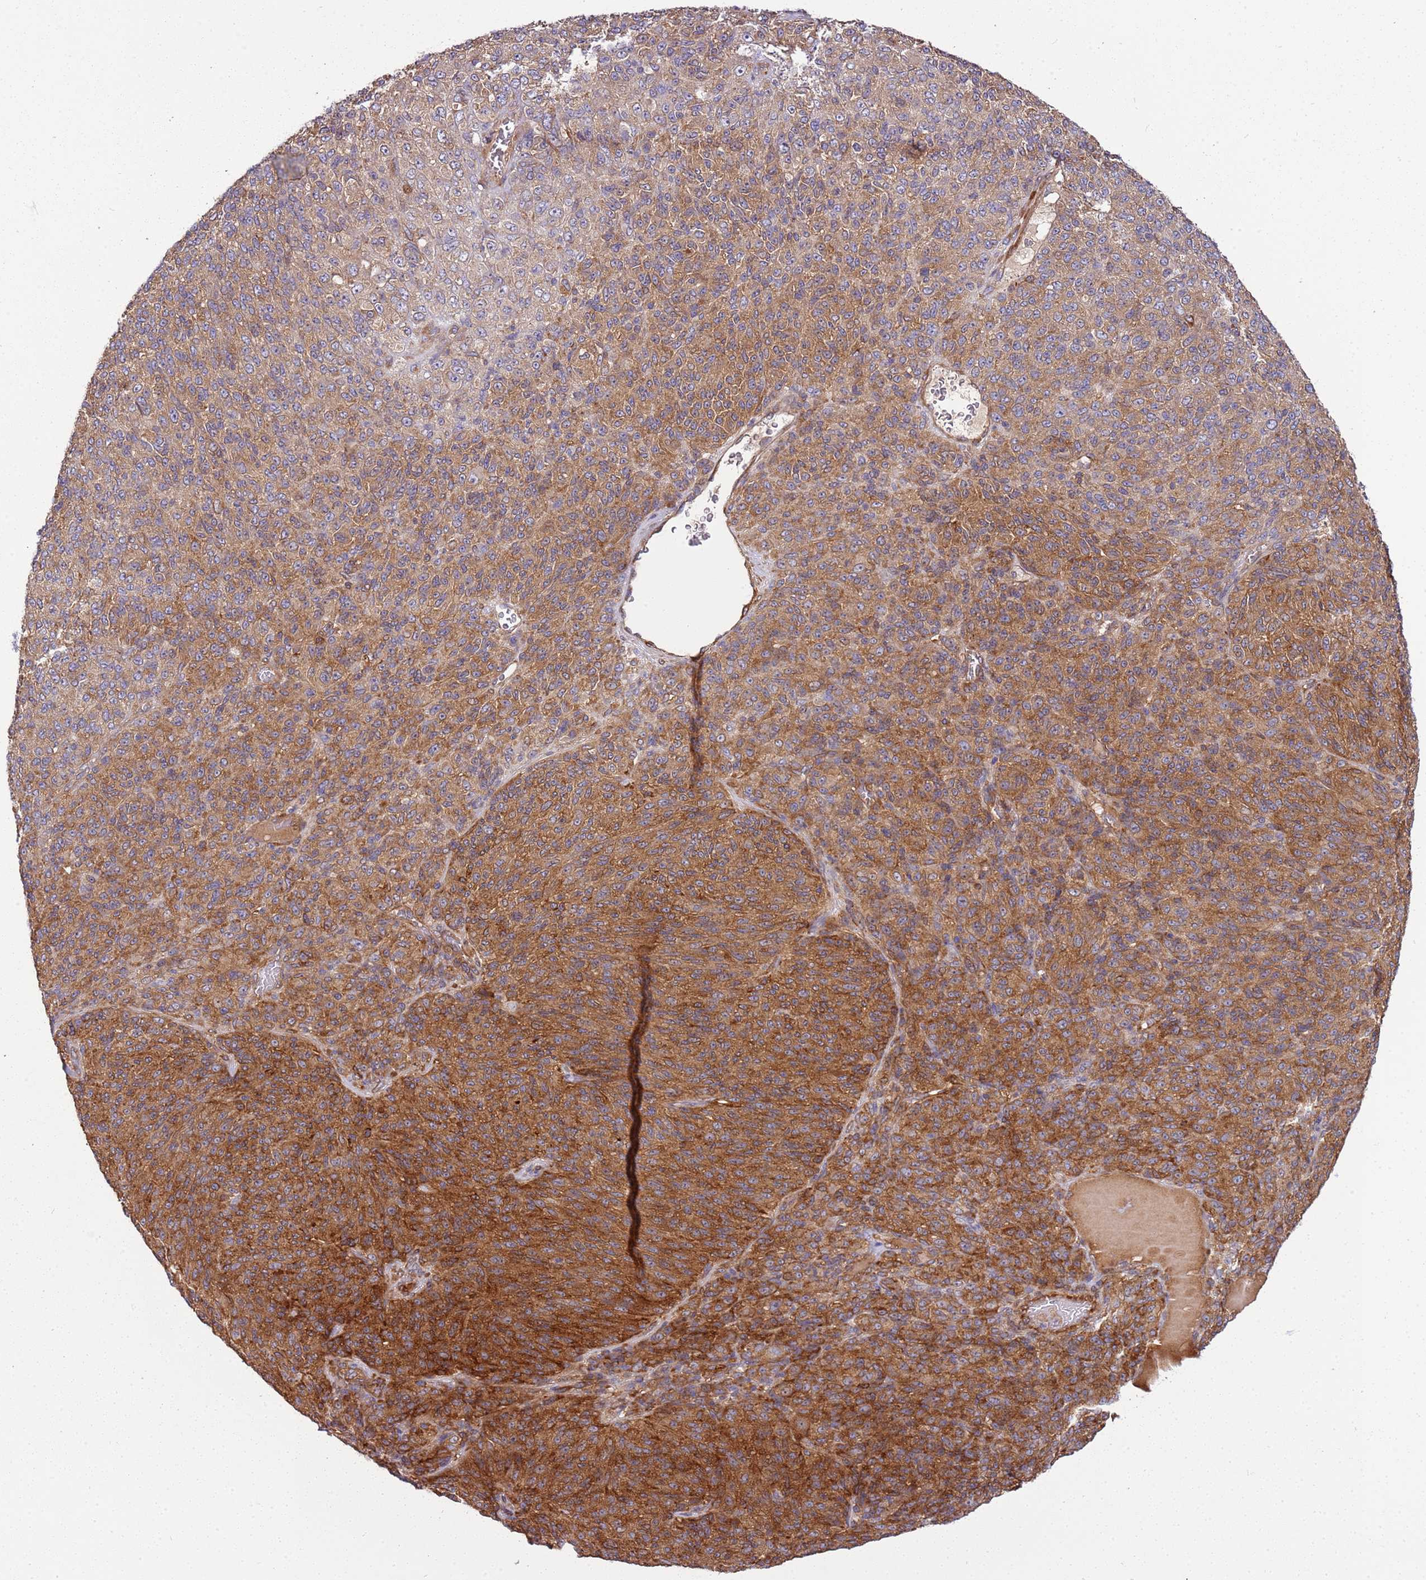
{"staining": {"intensity": "strong", "quantity": "25%-75%", "location": "cytoplasmic/membranous"}, "tissue": "melanoma", "cell_type": "Tumor cells", "image_type": "cancer", "snomed": [{"axis": "morphology", "description": "Malignant melanoma, Metastatic site"}, {"axis": "topography", "description": "Brain"}], "caption": "Protein analysis of malignant melanoma (metastatic site) tissue exhibits strong cytoplasmic/membranous expression in approximately 25%-75% of tumor cells.", "gene": "GNL1", "patient": {"sex": "female", "age": 56}}